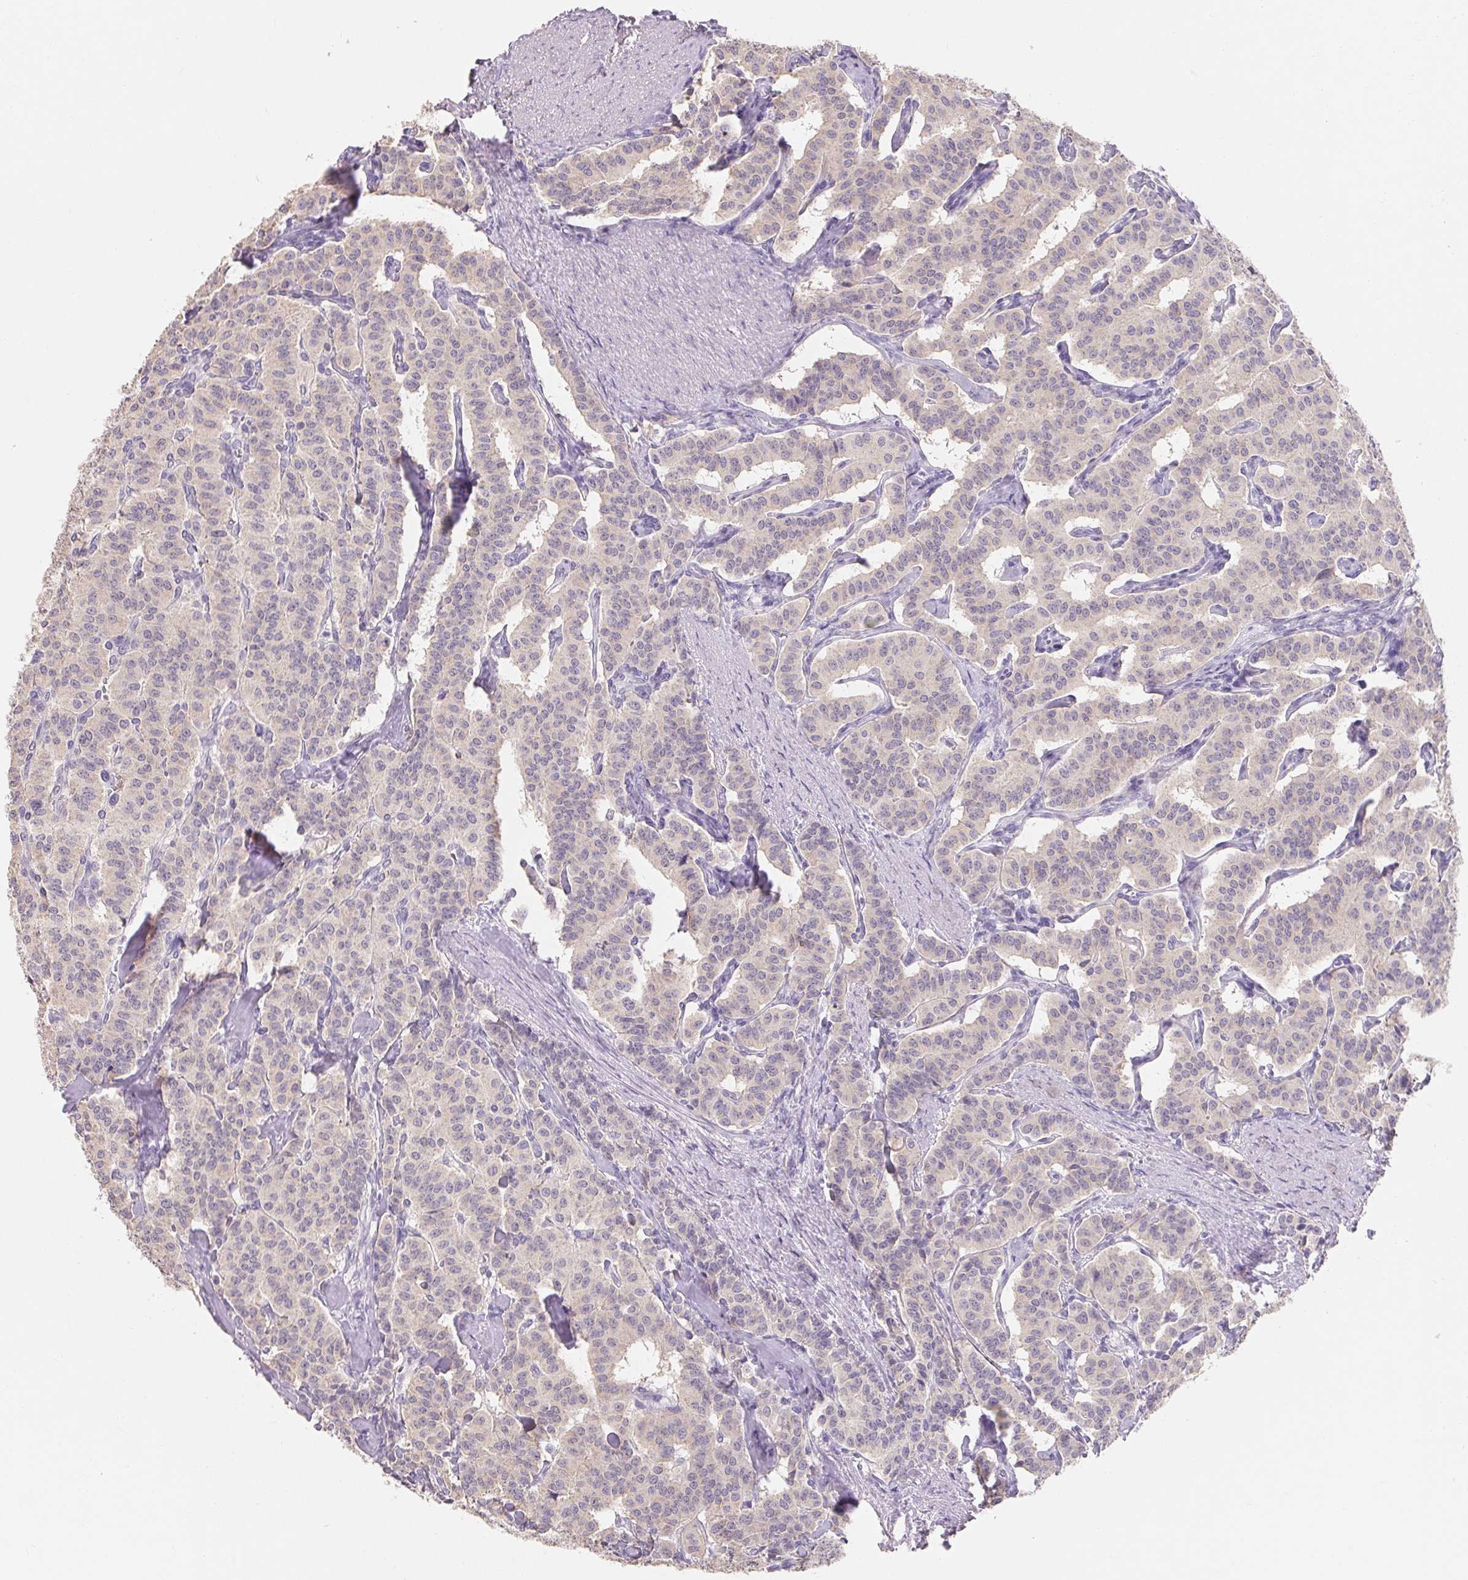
{"staining": {"intensity": "negative", "quantity": "none", "location": "none"}, "tissue": "carcinoid", "cell_type": "Tumor cells", "image_type": "cancer", "snomed": [{"axis": "morphology", "description": "Carcinoid, malignant, NOS"}, {"axis": "topography", "description": "Lung"}], "caption": "The immunohistochemistry image has no significant positivity in tumor cells of carcinoid (malignant) tissue.", "gene": "MAP7D2", "patient": {"sex": "female", "age": 46}}